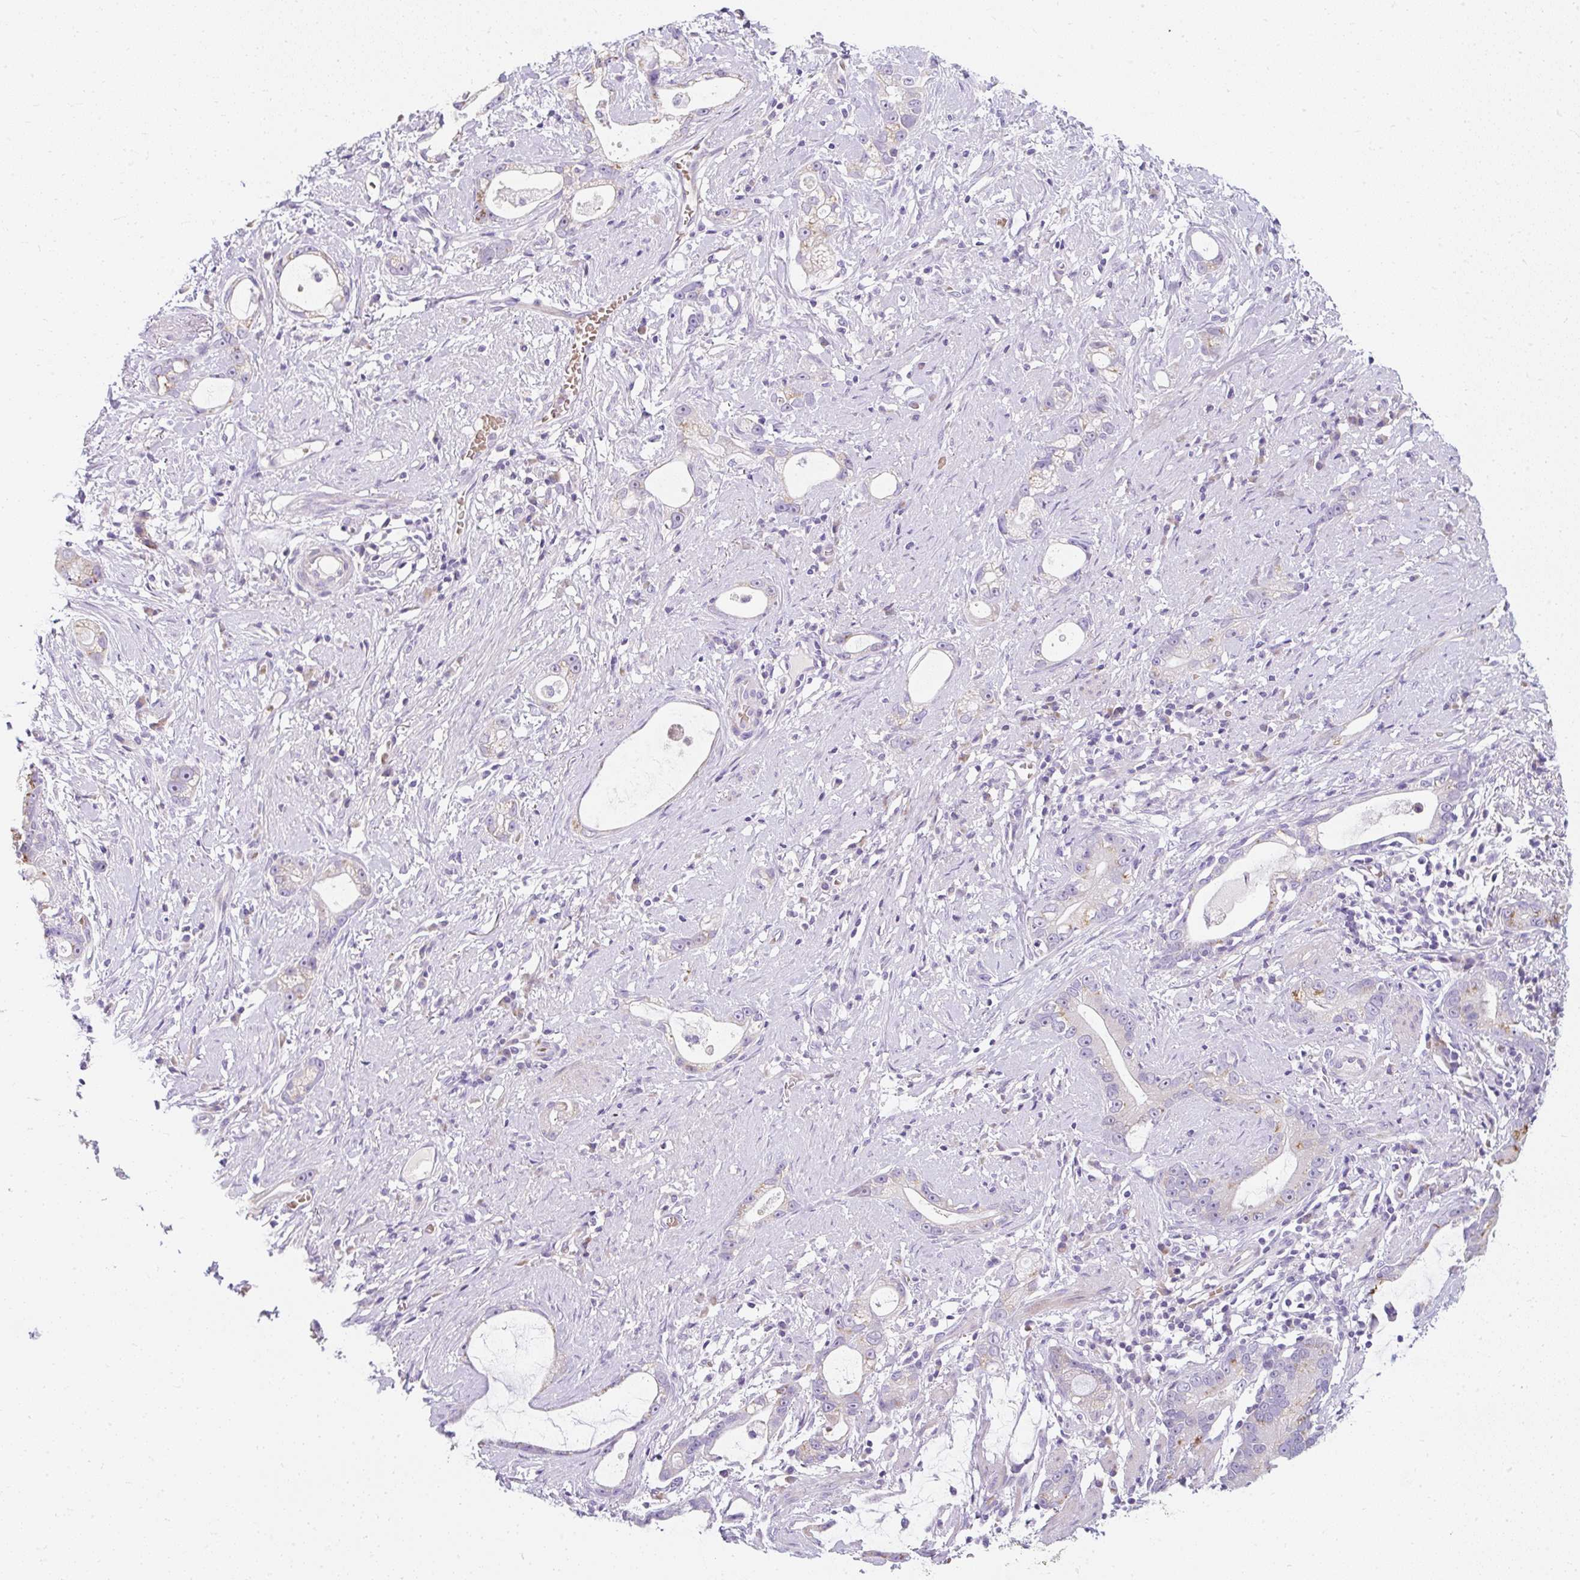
{"staining": {"intensity": "weak", "quantity": "25%-75%", "location": "cytoplasmic/membranous"}, "tissue": "stomach cancer", "cell_type": "Tumor cells", "image_type": "cancer", "snomed": [{"axis": "morphology", "description": "Adenocarcinoma, NOS"}, {"axis": "topography", "description": "Stomach"}], "caption": "Human stomach cancer (adenocarcinoma) stained with a protein marker displays weak staining in tumor cells.", "gene": "DTX4", "patient": {"sex": "male", "age": 55}}